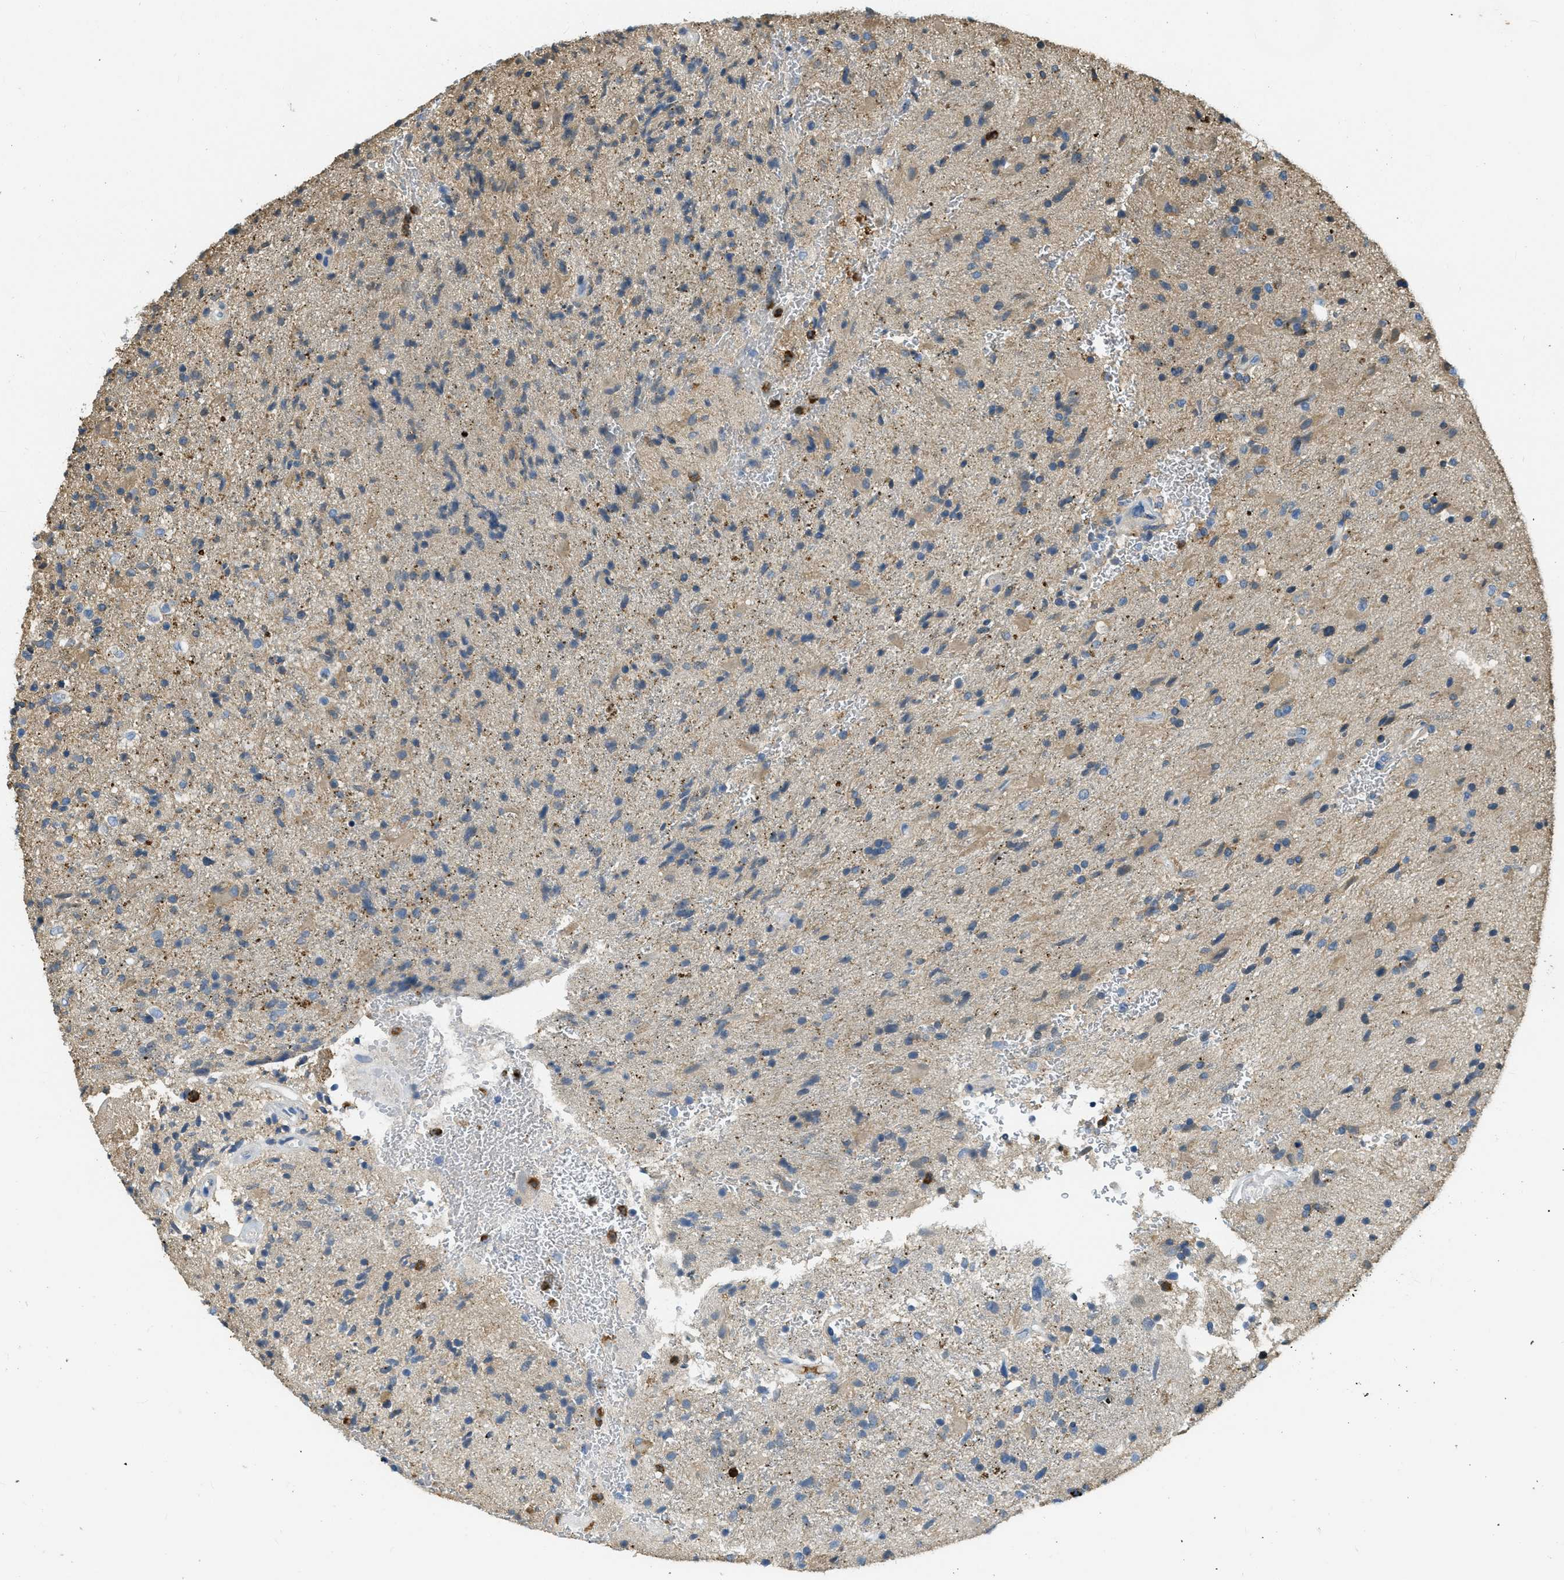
{"staining": {"intensity": "weak", "quantity": "25%-75%", "location": "cytoplasmic/membranous"}, "tissue": "glioma", "cell_type": "Tumor cells", "image_type": "cancer", "snomed": [{"axis": "morphology", "description": "Glioma, malignant, High grade"}, {"axis": "topography", "description": "Brain"}], "caption": "Human glioma stained with a brown dye displays weak cytoplasmic/membranous positive positivity in about 25%-75% of tumor cells.", "gene": "PRTN3", "patient": {"sex": "male", "age": 72}}